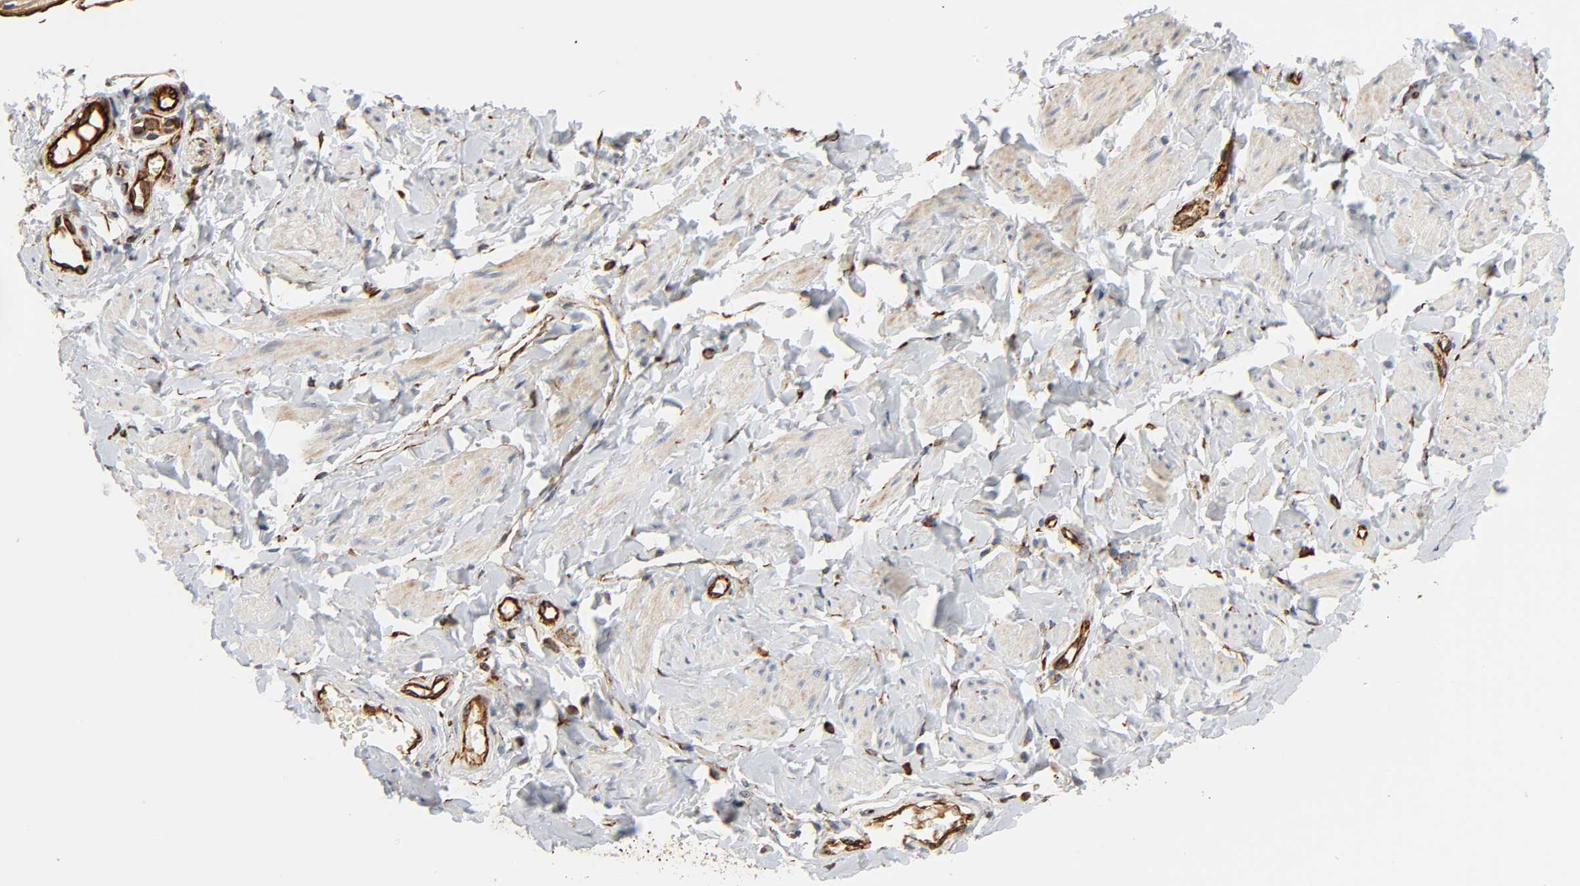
{"staining": {"intensity": "moderate", "quantity": ">75%", "location": "cytoplasmic/membranous"}, "tissue": "vagina", "cell_type": "Squamous epithelial cells", "image_type": "normal", "snomed": [{"axis": "morphology", "description": "Normal tissue, NOS"}, {"axis": "topography", "description": "Vagina"}], "caption": "Approximately >75% of squamous epithelial cells in normal vagina exhibit moderate cytoplasmic/membranous protein expression as visualized by brown immunohistochemical staining.", "gene": "REEP5", "patient": {"sex": "female", "age": 55}}